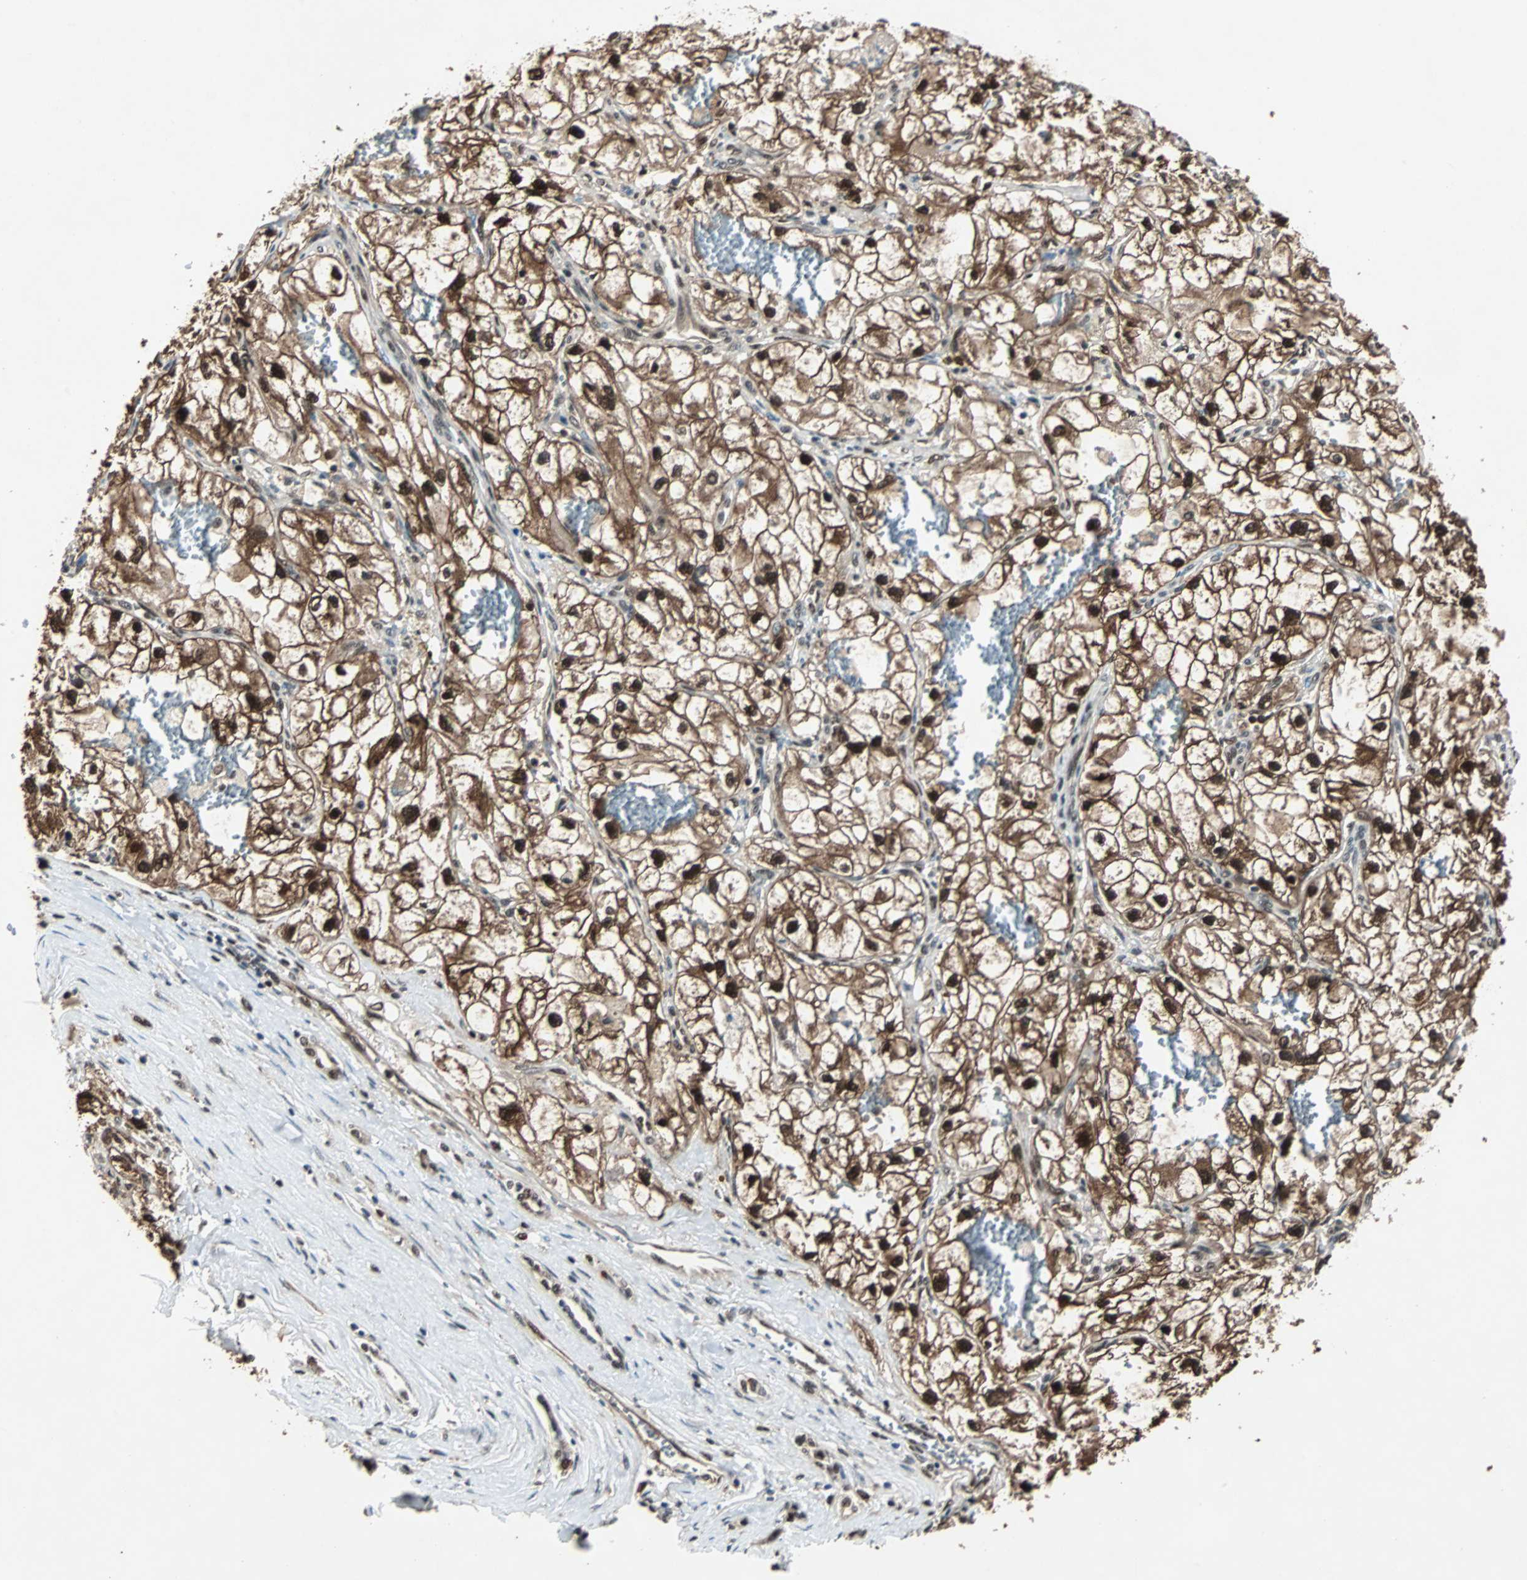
{"staining": {"intensity": "strong", "quantity": ">75%", "location": "cytoplasmic/membranous,nuclear"}, "tissue": "renal cancer", "cell_type": "Tumor cells", "image_type": "cancer", "snomed": [{"axis": "morphology", "description": "Adenocarcinoma, NOS"}, {"axis": "topography", "description": "Kidney"}], "caption": "The photomicrograph reveals staining of adenocarcinoma (renal), revealing strong cytoplasmic/membranous and nuclear protein expression (brown color) within tumor cells.", "gene": "ACLY", "patient": {"sex": "female", "age": 70}}